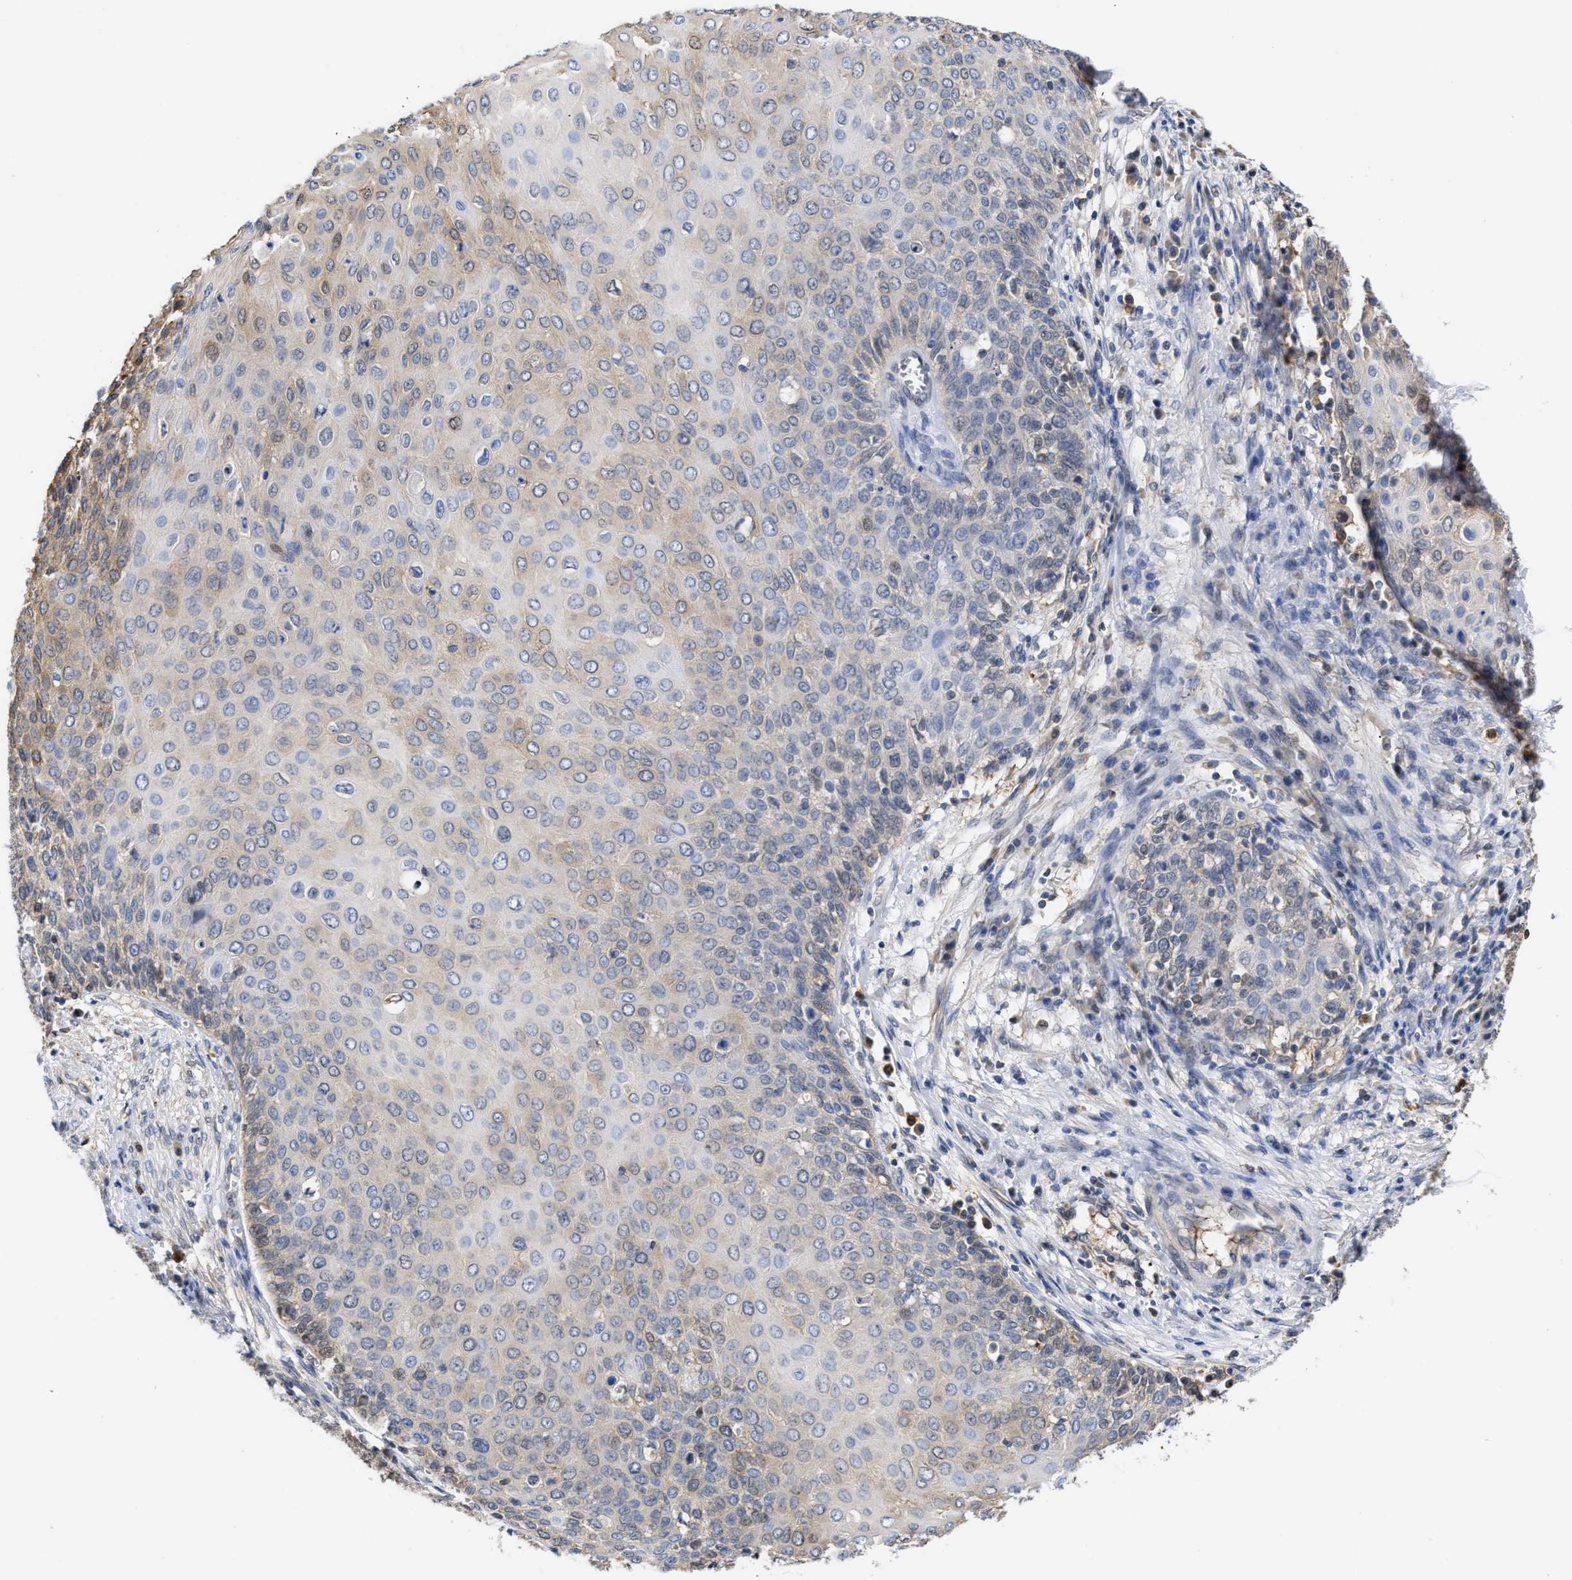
{"staining": {"intensity": "weak", "quantity": "<25%", "location": "cytoplasmic/membranous"}, "tissue": "cervical cancer", "cell_type": "Tumor cells", "image_type": "cancer", "snomed": [{"axis": "morphology", "description": "Squamous cell carcinoma, NOS"}, {"axis": "topography", "description": "Cervix"}], "caption": "Immunohistochemistry of human cervical squamous cell carcinoma demonstrates no expression in tumor cells. (DAB (3,3'-diaminobenzidine) IHC, high magnification).", "gene": "KLHDC1", "patient": {"sex": "female", "age": 39}}